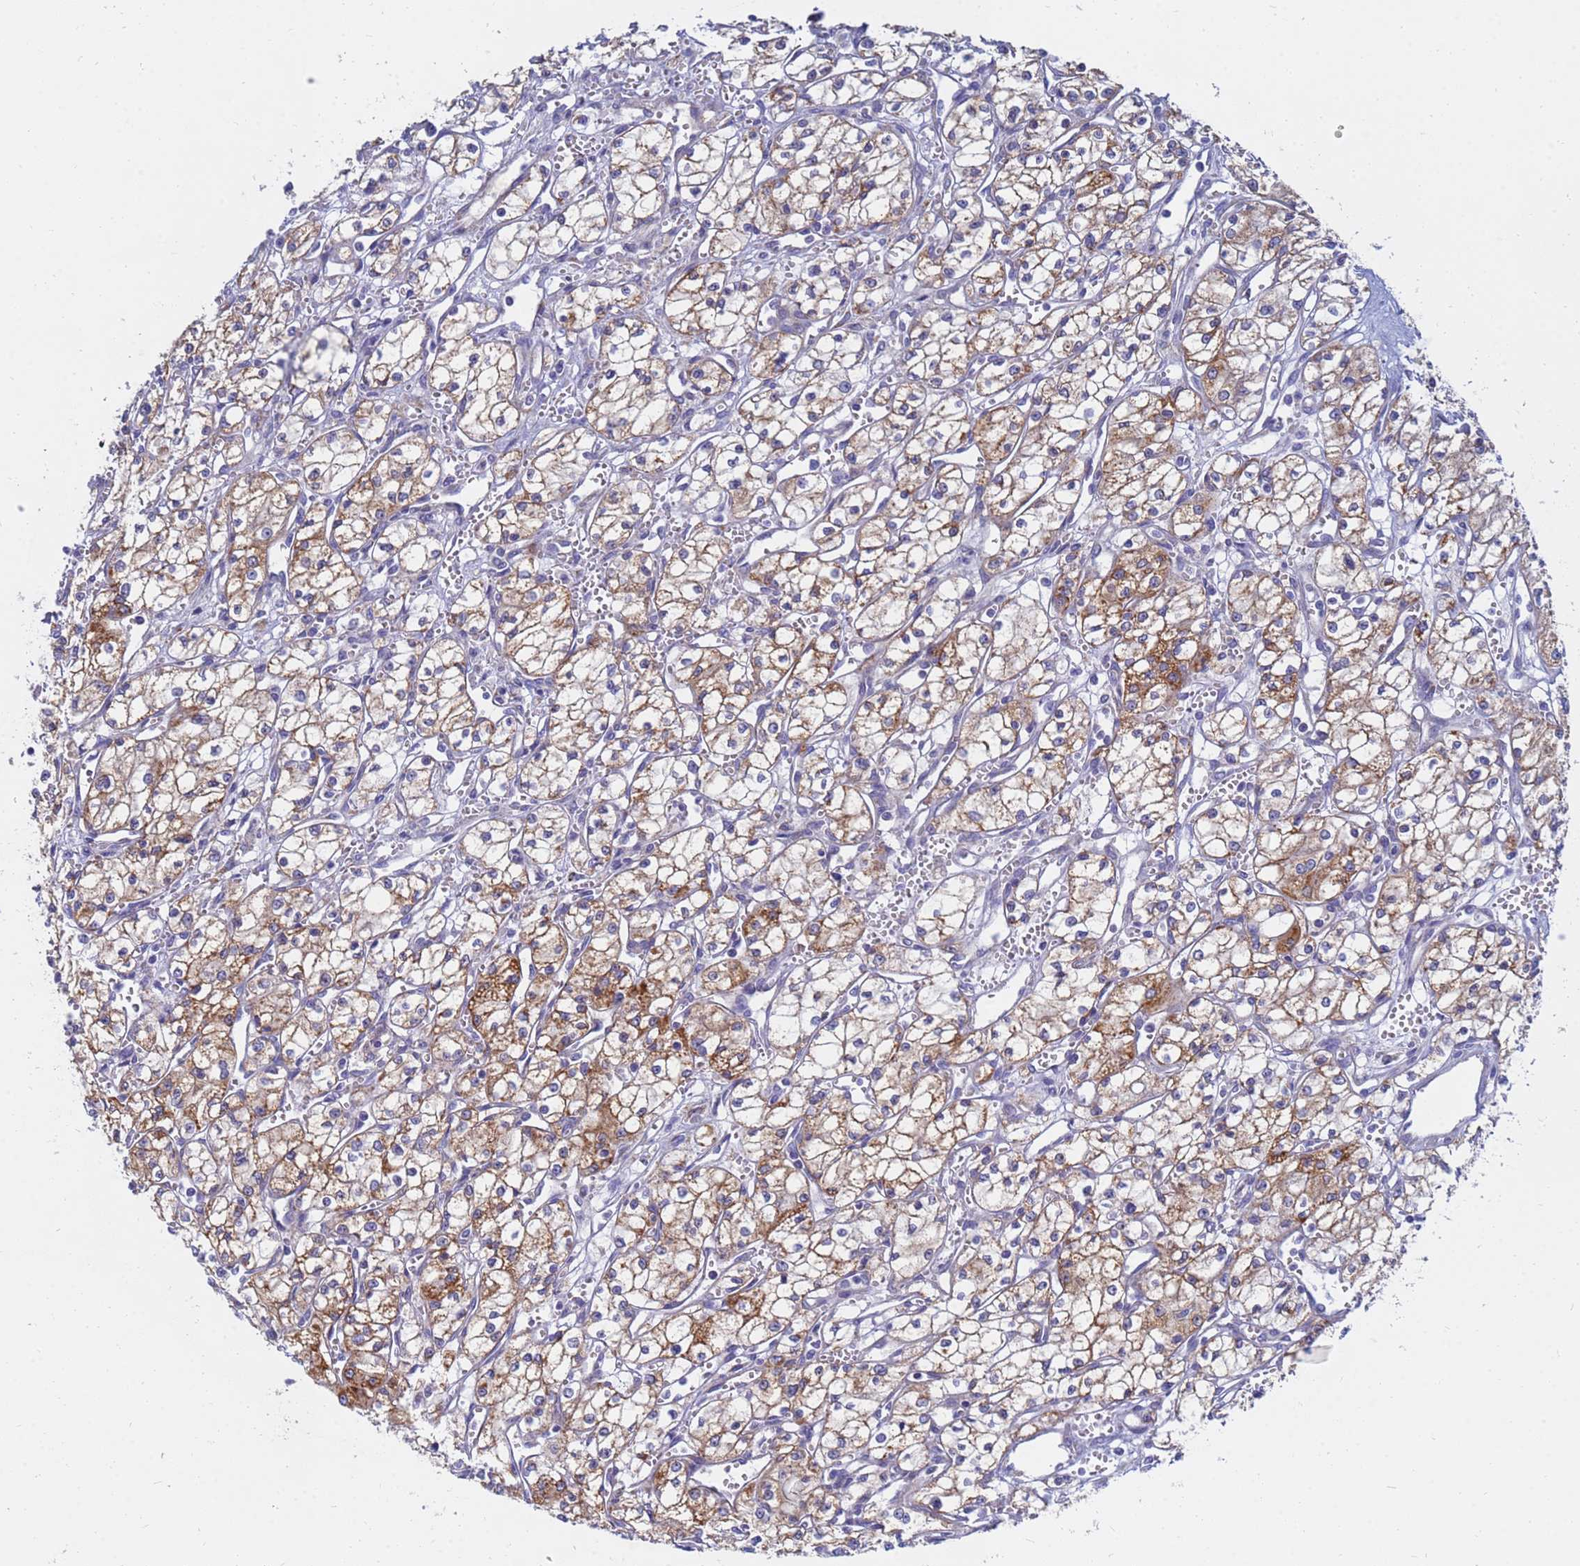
{"staining": {"intensity": "moderate", "quantity": ">75%", "location": "cytoplasmic/membranous"}, "tissue": "renal cancer", "cell_type": "Tumor cells", "image_type": "cancer", "snomed": [{"axis": "morphology", "description": "Adenocarcinoma, NOS"}, {"axis": "topography", "description": "Kidney"}], "caption": "The image demonstrates immunohistochemical staining of renal cancer (adenocarcinoma). There is moderate cytoplasmic/membranous expression is identified in about >75% of tumor cells.", "gene": "SDR39U1", "patient": {"sex": "male", "age": 59}}